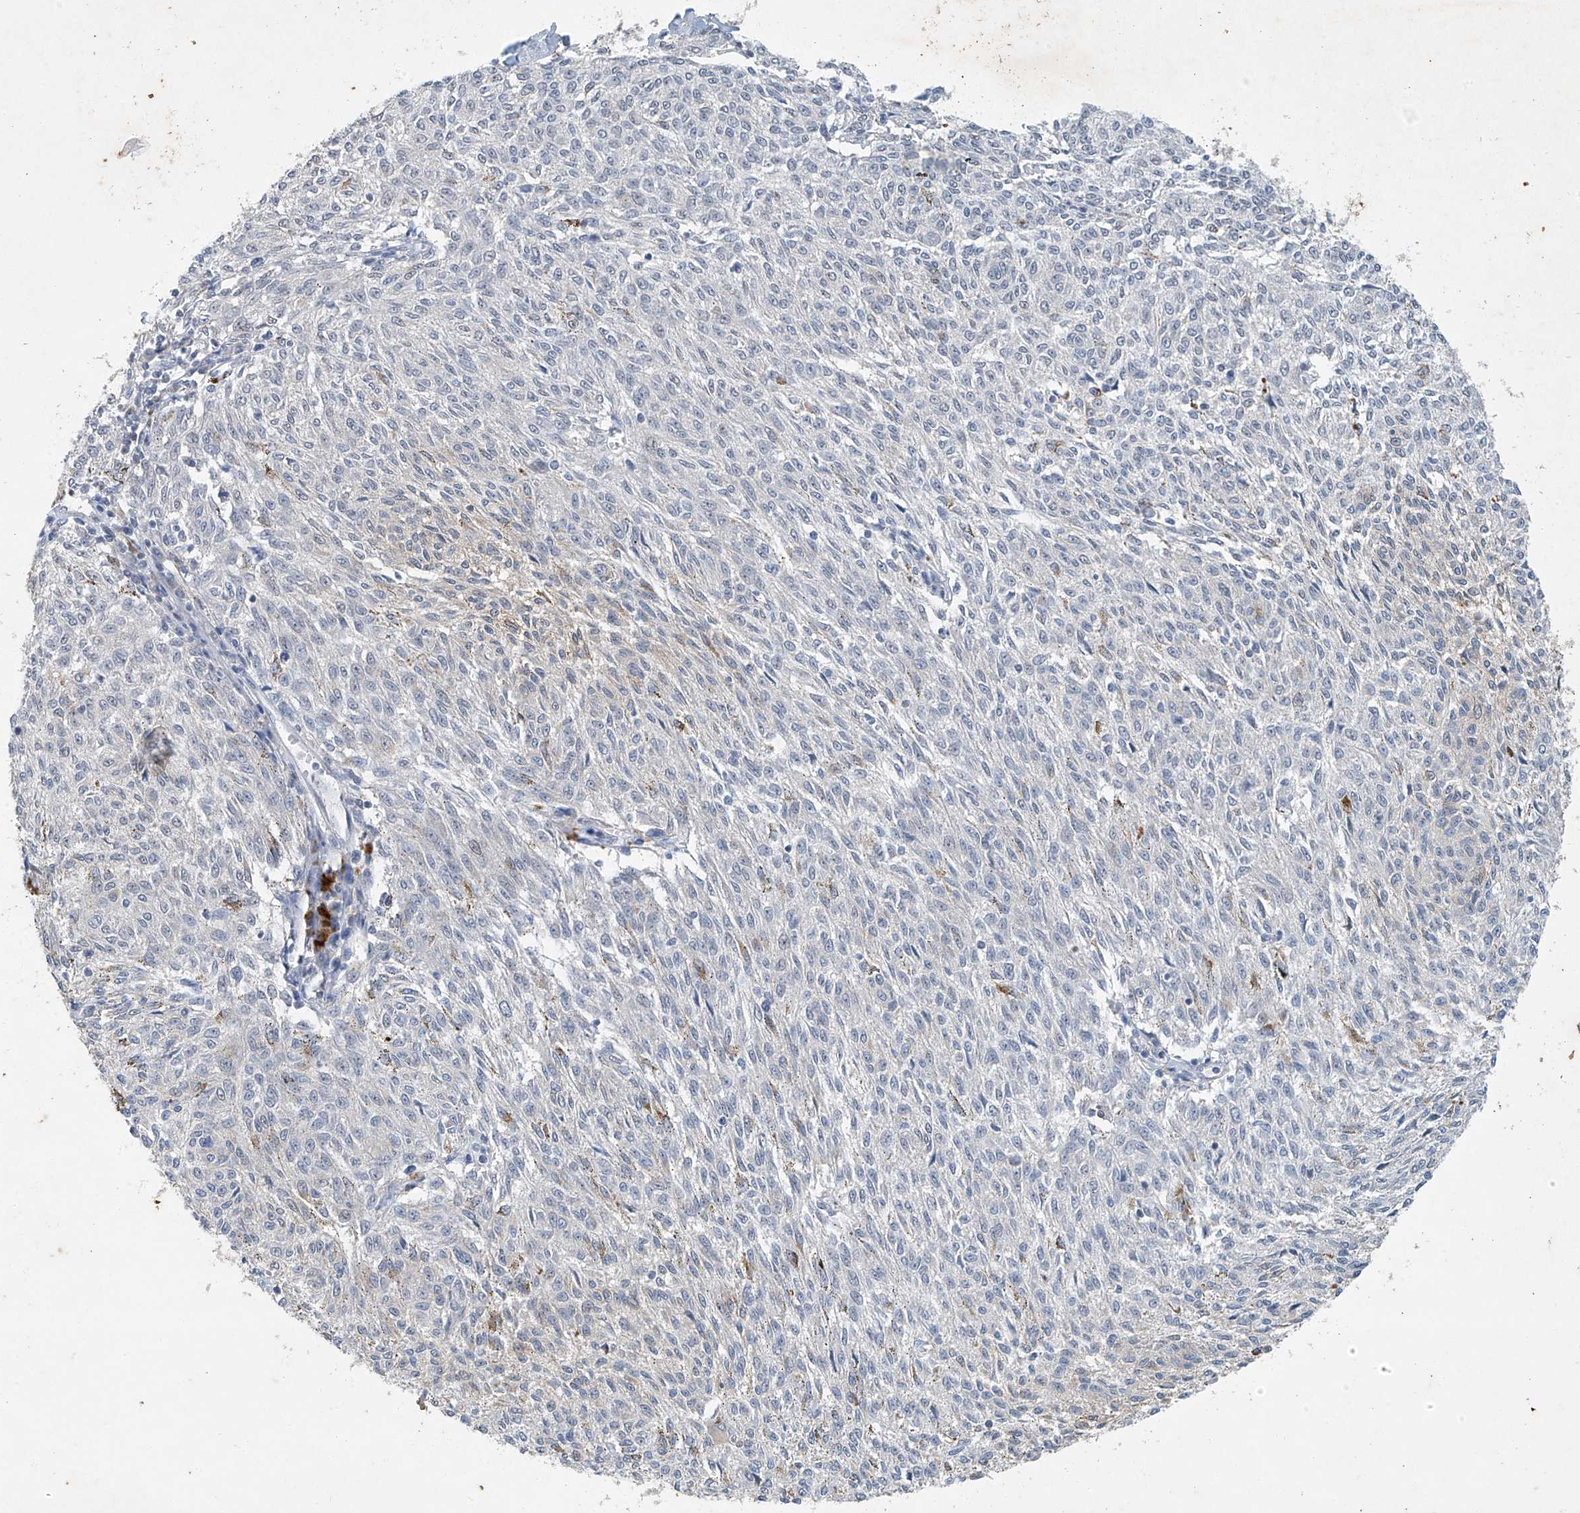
{"staining": {"intensity": "negative", "quantity": "none", "location": "none"}, "tissue": "melanoma", "cell_type": "Tumor cells", "image_type": "cancer", "snomed": [{"axis": "morphology", "description": "Malignant melanoma, NOS"}, {"axis": "topography", "description": "Skin"}], "caption": "Malignant melanoma stained for a protein using immunohistochemistry (IHC) demonstrates no positivity tumor cells.", "gene": "TAF8", "patient": {"sex": "female", "age": 72}}